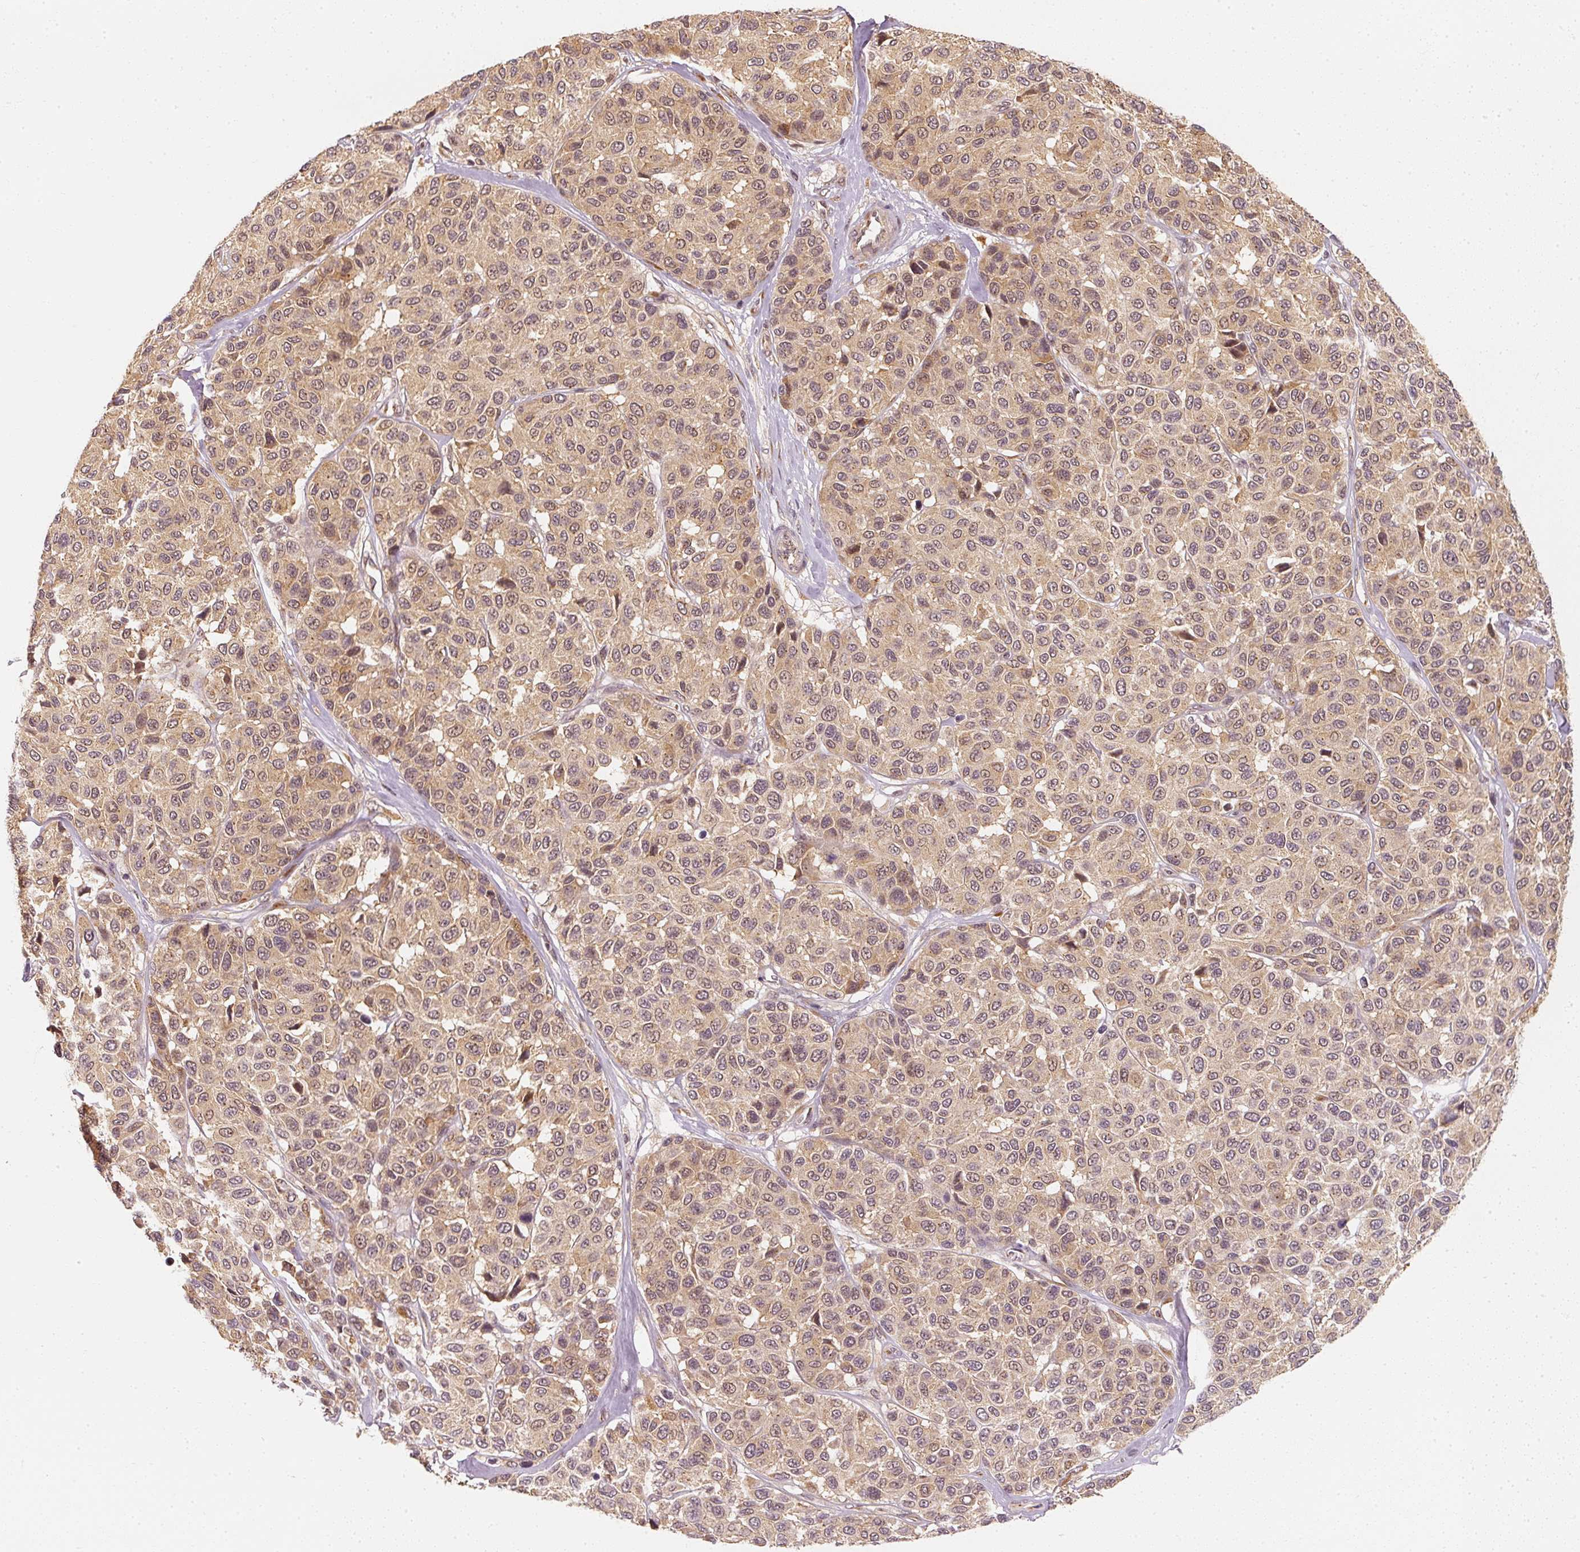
{"staining": {"intensity": "weak", "quantity": "25%-75%", "location": "cytoplasmic/membranous"}, "tissue": "melanoma", "cell_type": "Tumor cells", "image_type": "cancer", "snomed": [{"axis": "morphology", "description": "Malignant melanoma, NOS"}, {"axis": "topography", "description": "Skin"}], "caption": "Melanoma stained for a protein (brown) exhibits weak cytoplasmic/membranous positive expression in about 25%-75% of tumor cells.", "gene": "EEF1A2", "patient": {"sex": "female", "age": 66}}